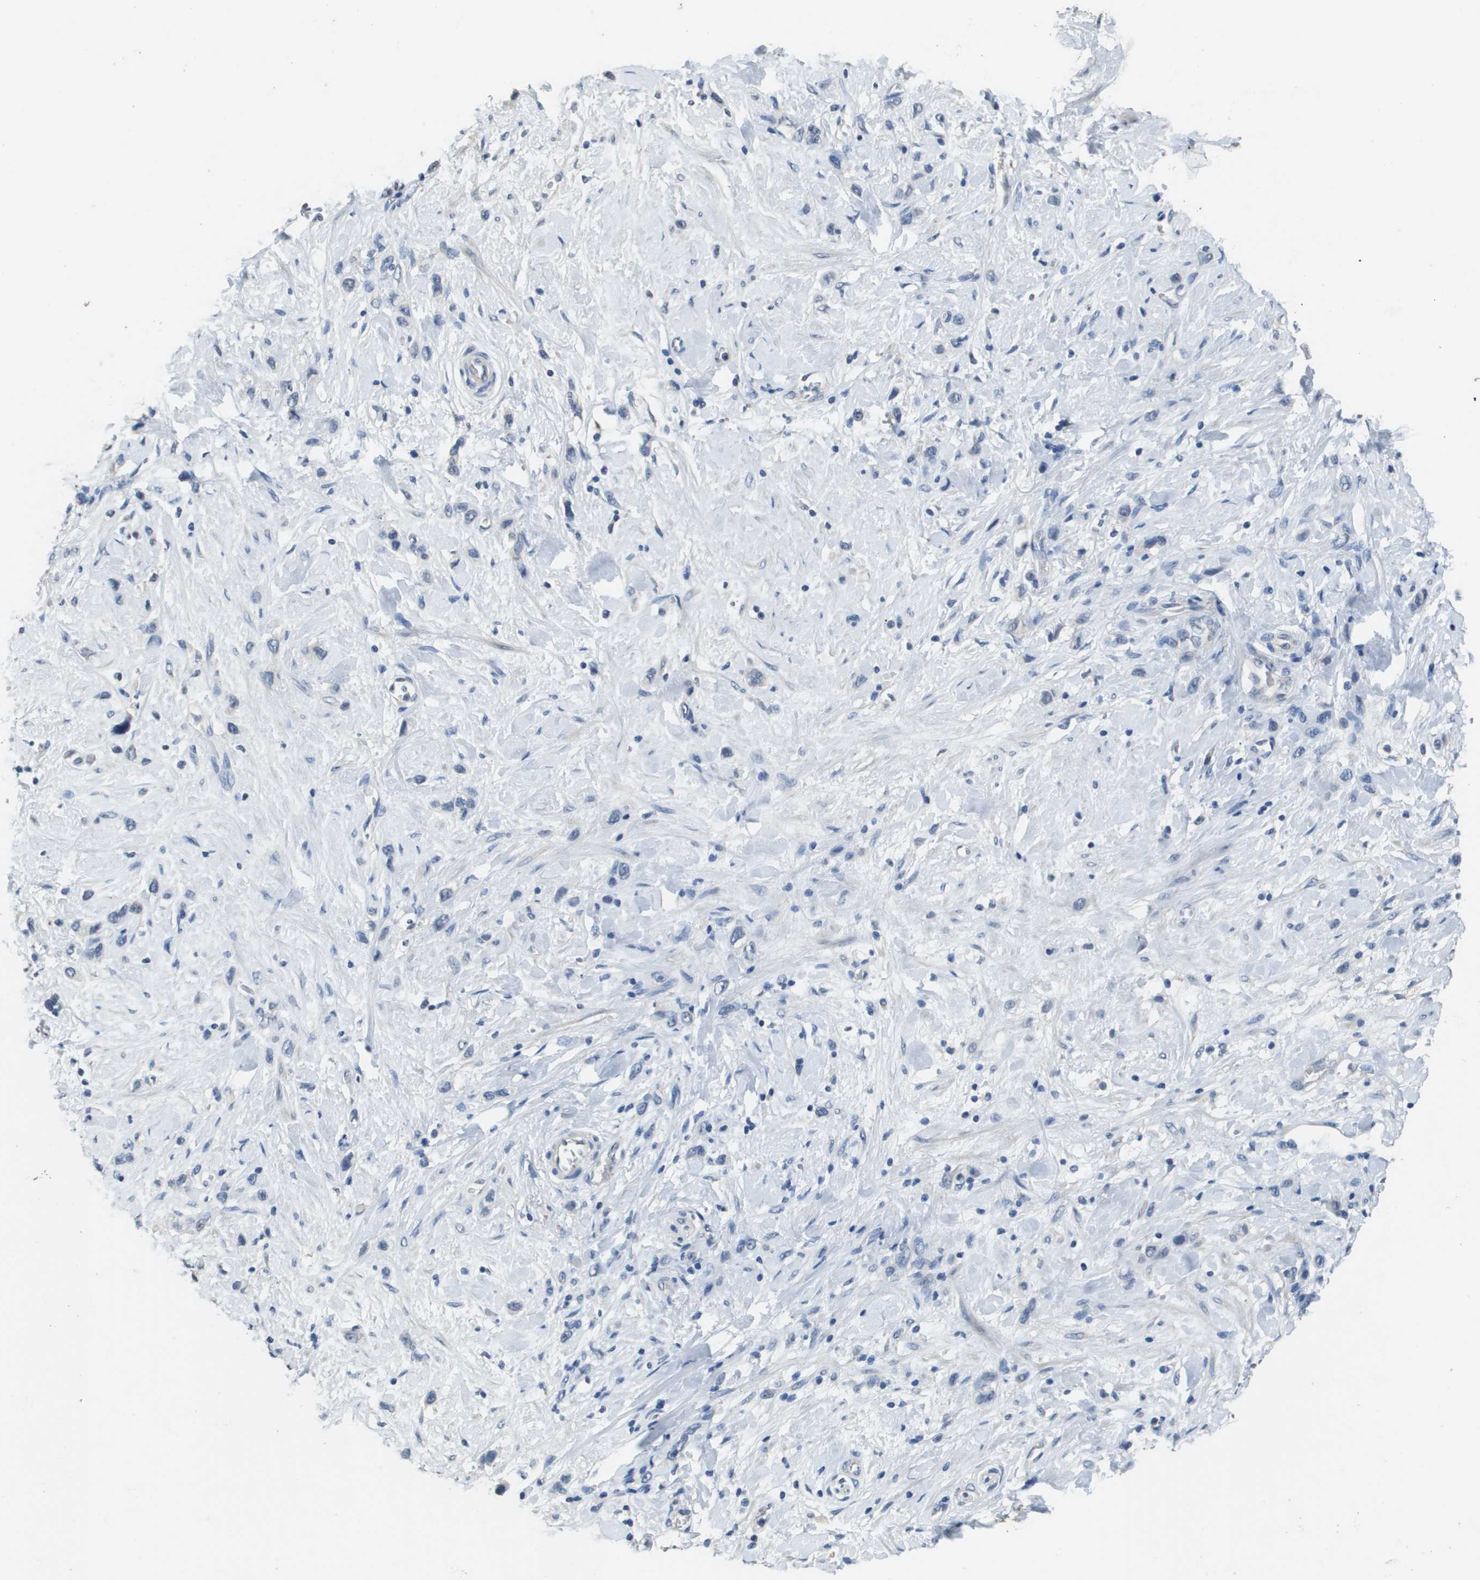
{"staining": {"intensity": "negative", "quantity": "none", "location": "none"}, "tissue": "stomach cancer", "cell_type": "Tumor cells", "image_type": "cancer", "snomed": [{"axis": "morphology", "description": "Adenocarcinoma, NOS"}, {"axis": "morphology", "description": "Adenocarcinoma, High grade"}, {"axis": "topography", "description": "Stomach, upper"}, {"axis": "topography", "description": "Stomach, lower"}], "caption": "There is no significant positivity in tumor cells of stomach high-grade adenocarcinoma.", "gene": "MT3", "patient": {"sex": "female", "age": 65}}